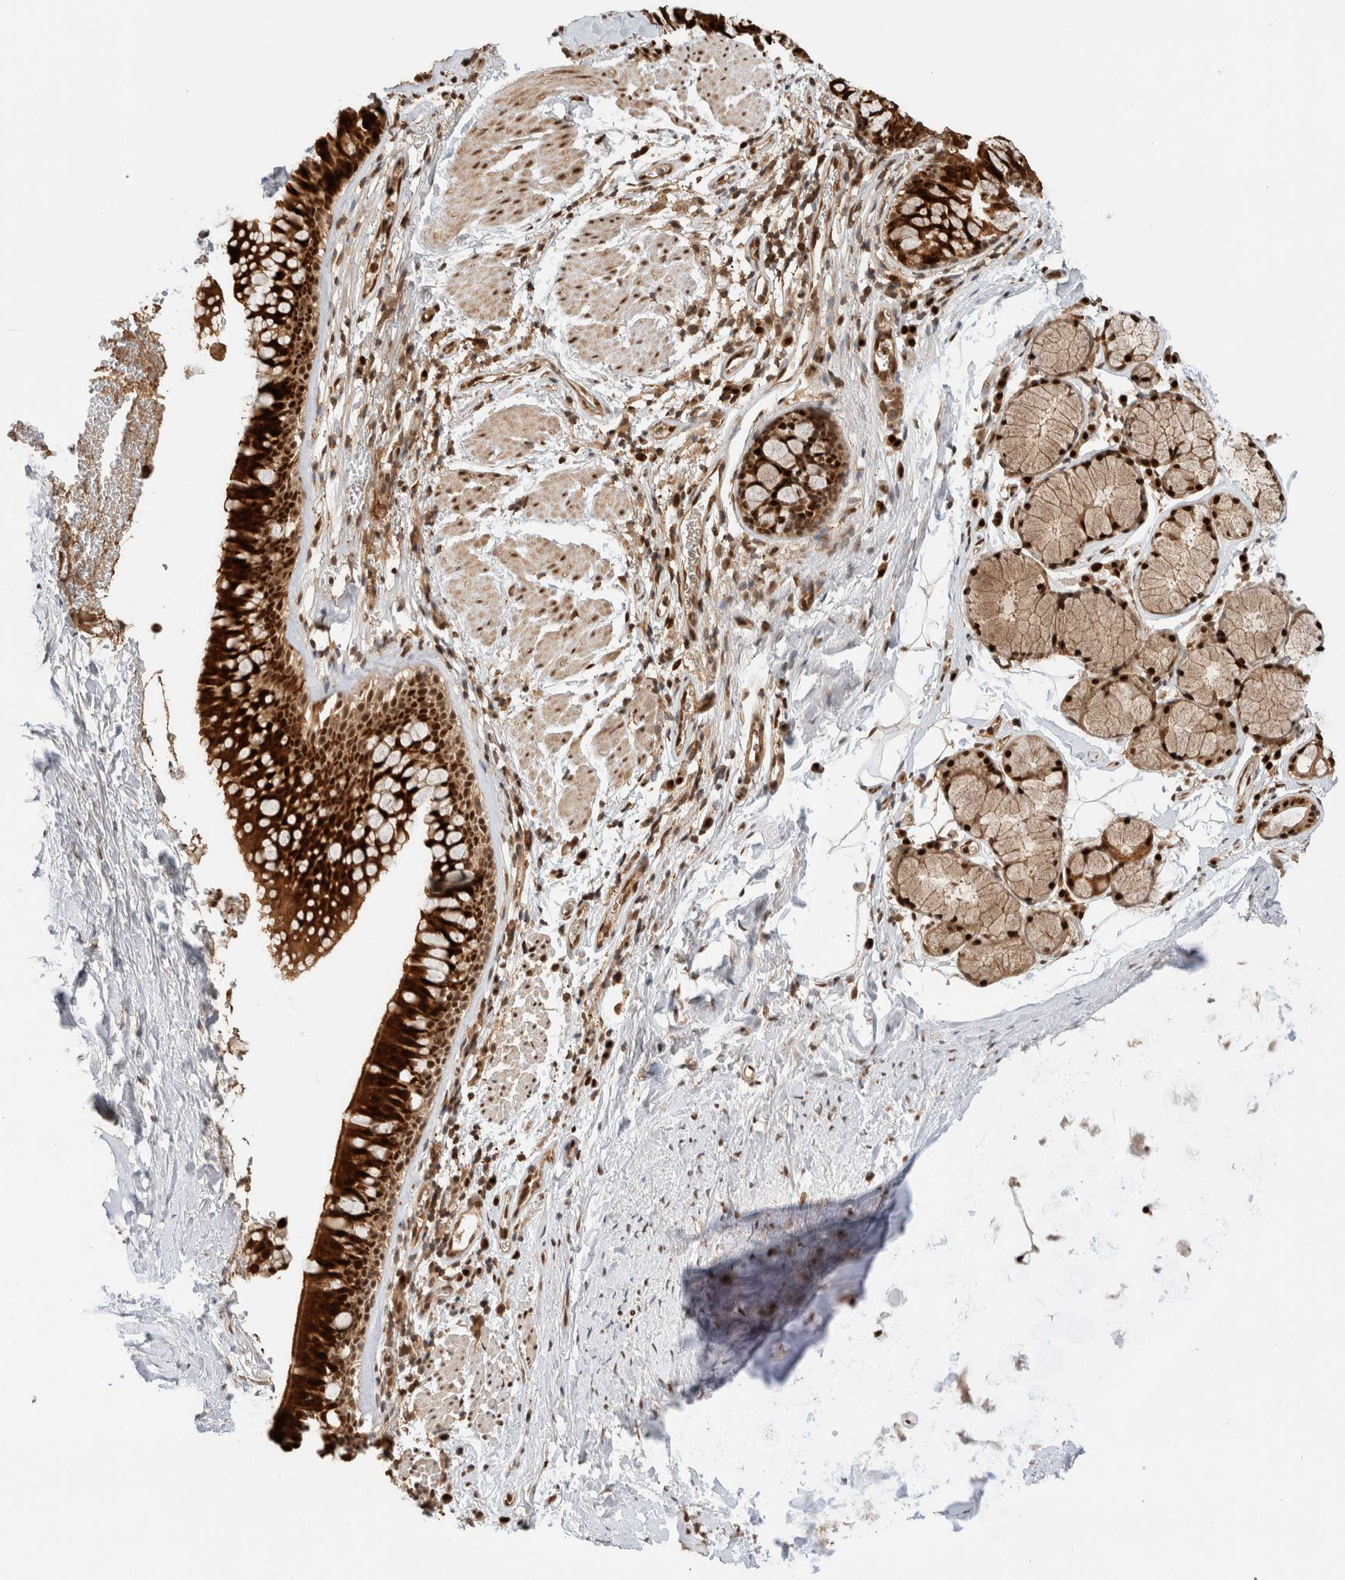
{"staining": {"intensity": "strong", "quantity": ">75%", "location": "cytoplasmic/membranous,nuclear"}, "tissue": "bronchus", "cell_type": "Respiratory epithelial cells", "image_type": "normal", "snomed": [{"axis": "morphology", "description": "Normal tissue, NOS"}, {"axis": "topography", "description": "Cartilage tissue"}, {"axis": "topography", "description": "Bronchus"}], "caption": "DAB (3,3'-diaminobenzidine) immunohistochemical staining of normal human bronchus shows strong cytoplasmic/membranous,nuclear protein positivity in about >75% of respiratory epithelial cells.", "gene": "SNRNP40", "patient": {"sex": "female", "age": 53}}